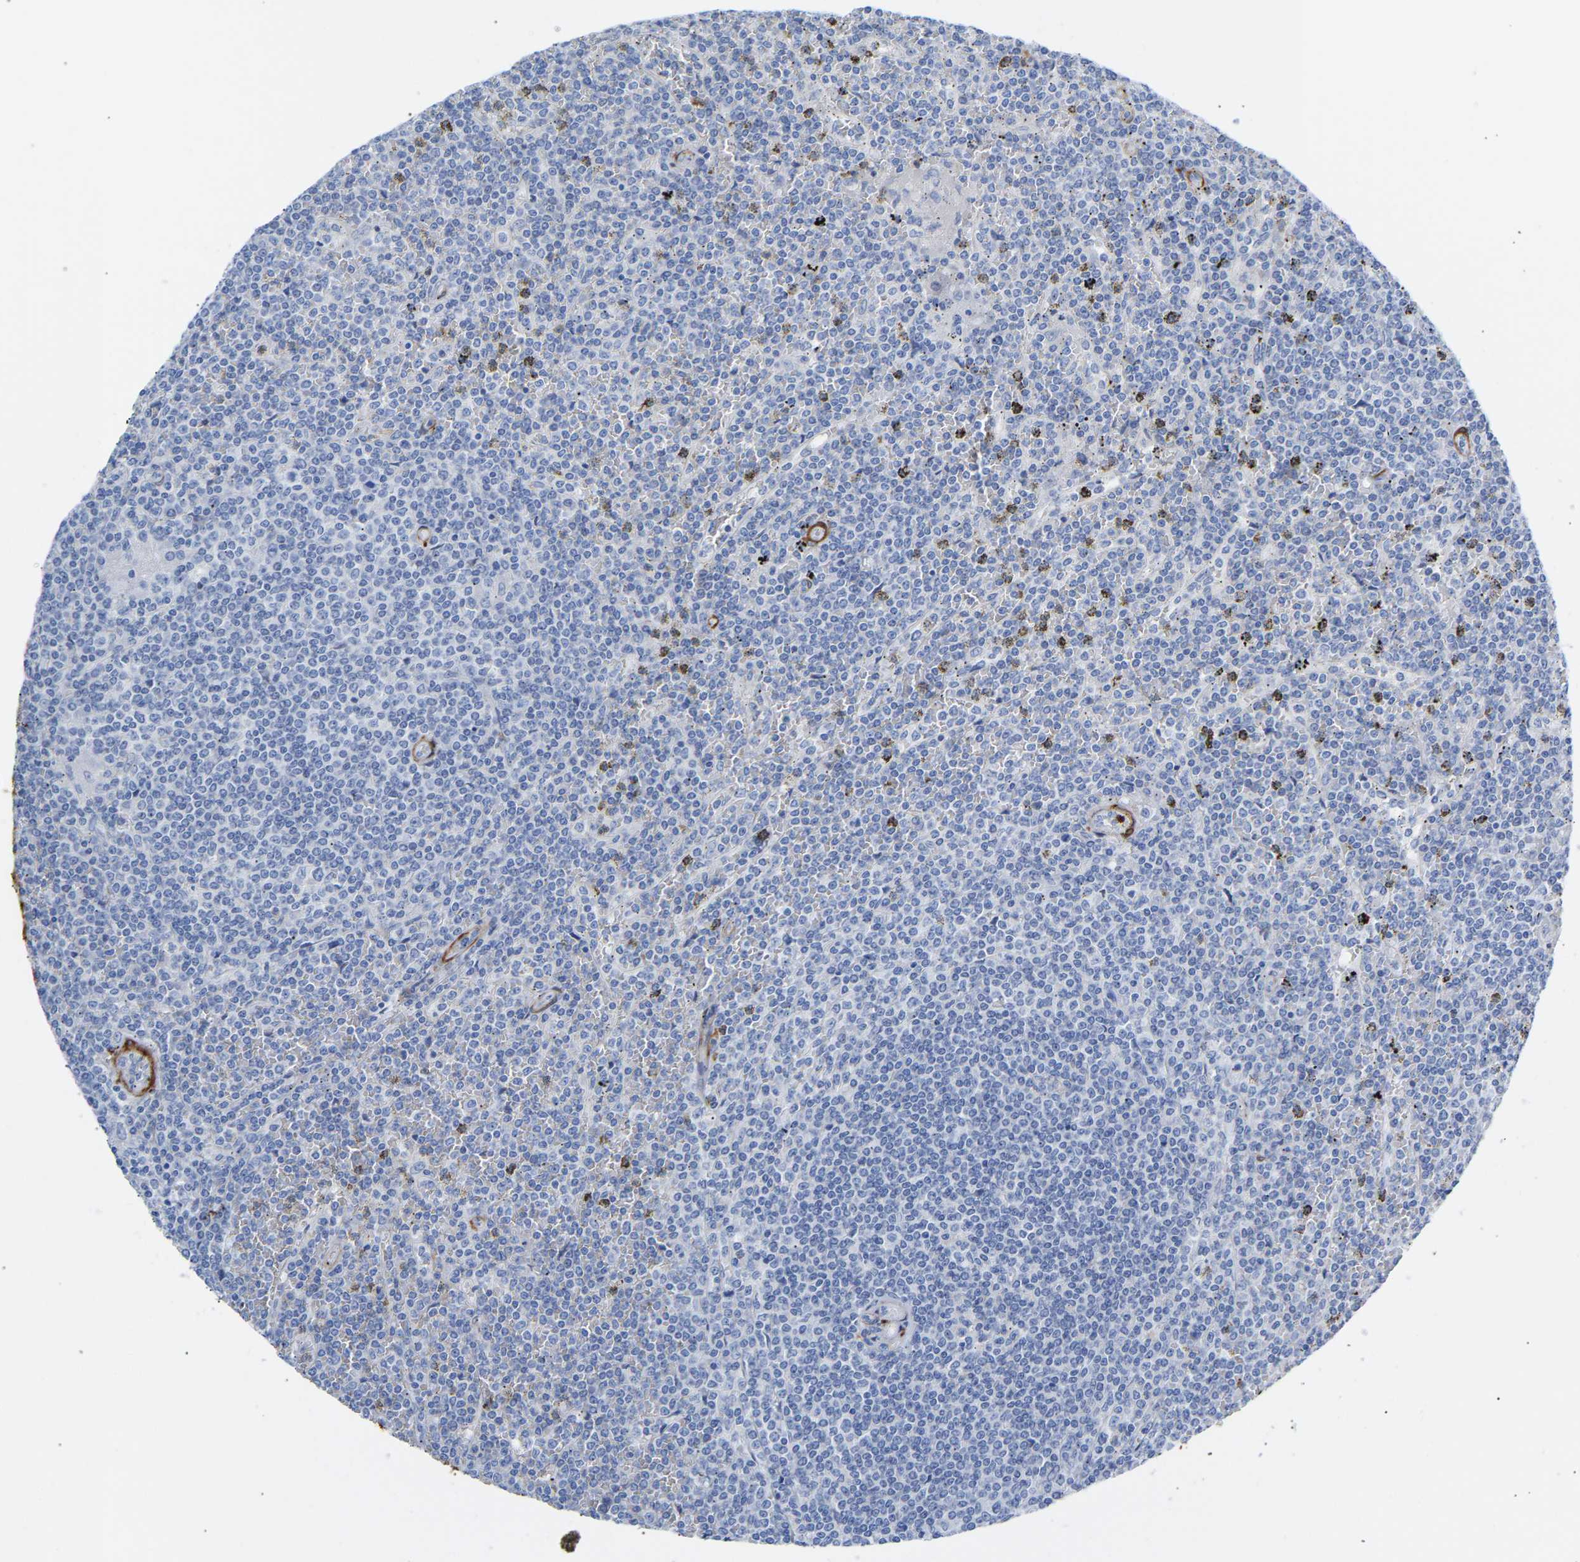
{"staining": {"intensity": "negative", "quantity": "none", "location": "none"}, "tissue": "lymphoma", "cell_type": "Tumor cells", "image_type": "cancer", "snomed": [{"axis": "morphology", "description": "Malignant lymphoma, non-Hodgkin's type, Low grade"}, {"axis": "topography", "description": "Spleen"}], "caption": "Protein analysis of lymphoma displays no significant positivity in tumor cells.", "gene": "AMPH", "patient": {"sex": "female", "age": 19}}